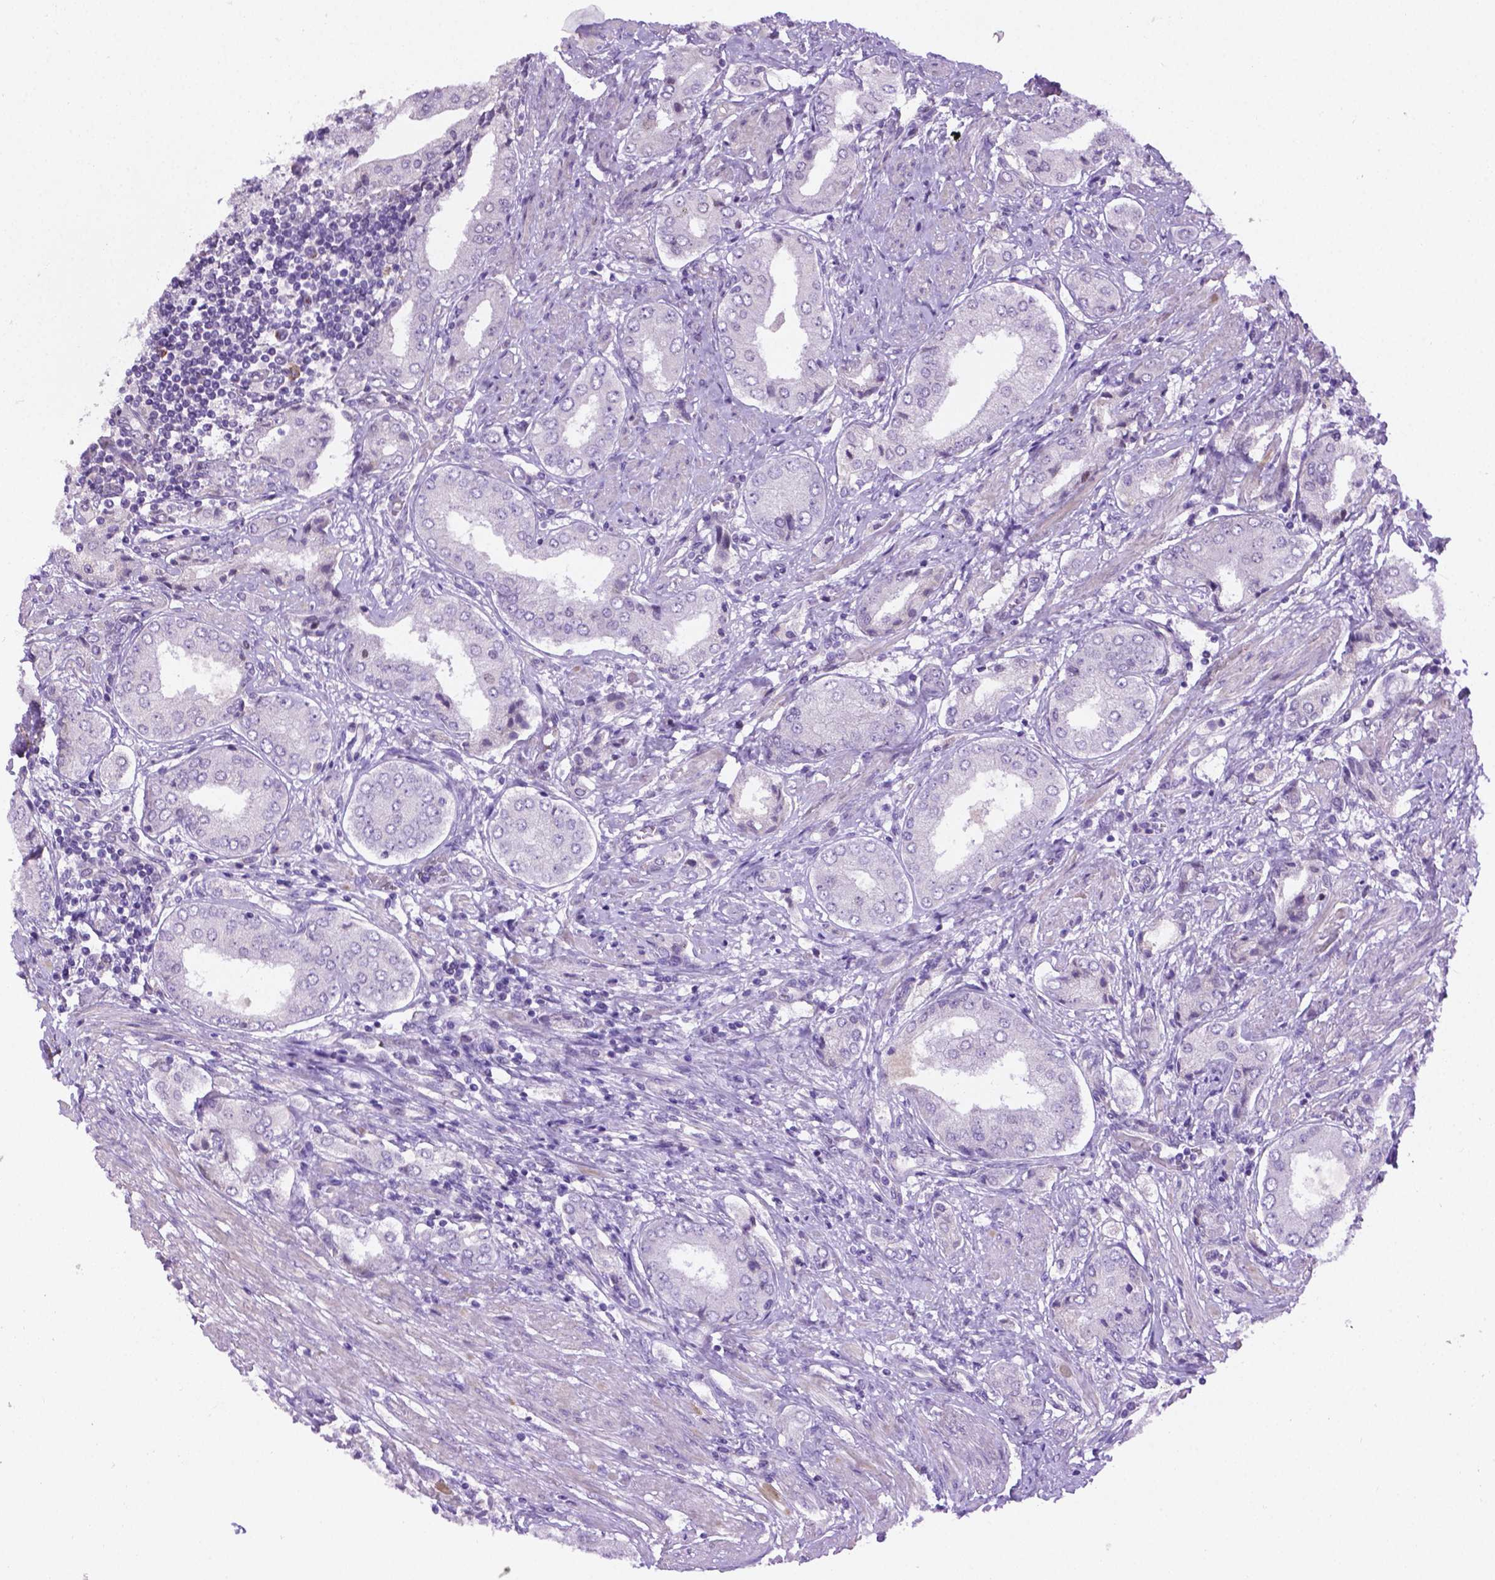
{"staining": {"intensity": "negative", "quantity": "none", "location": "none"}, "tissue": "prostate cancer", "cell_type": "Tumor cells", "image_type": "cancer", "snomed": [{"axis": "morphology", "description": "Adenocarcinoma, NOS"}, {"axis": "topography", "description": "Prostate"}], "caption": "This is a micrograph of immunohistochemistry (IHC) staining of adenocarcinoma (prostate), which shows no expression in tumor cells.", "gene": "CCER2", "patient": {"sex": "male", "age": 63}}